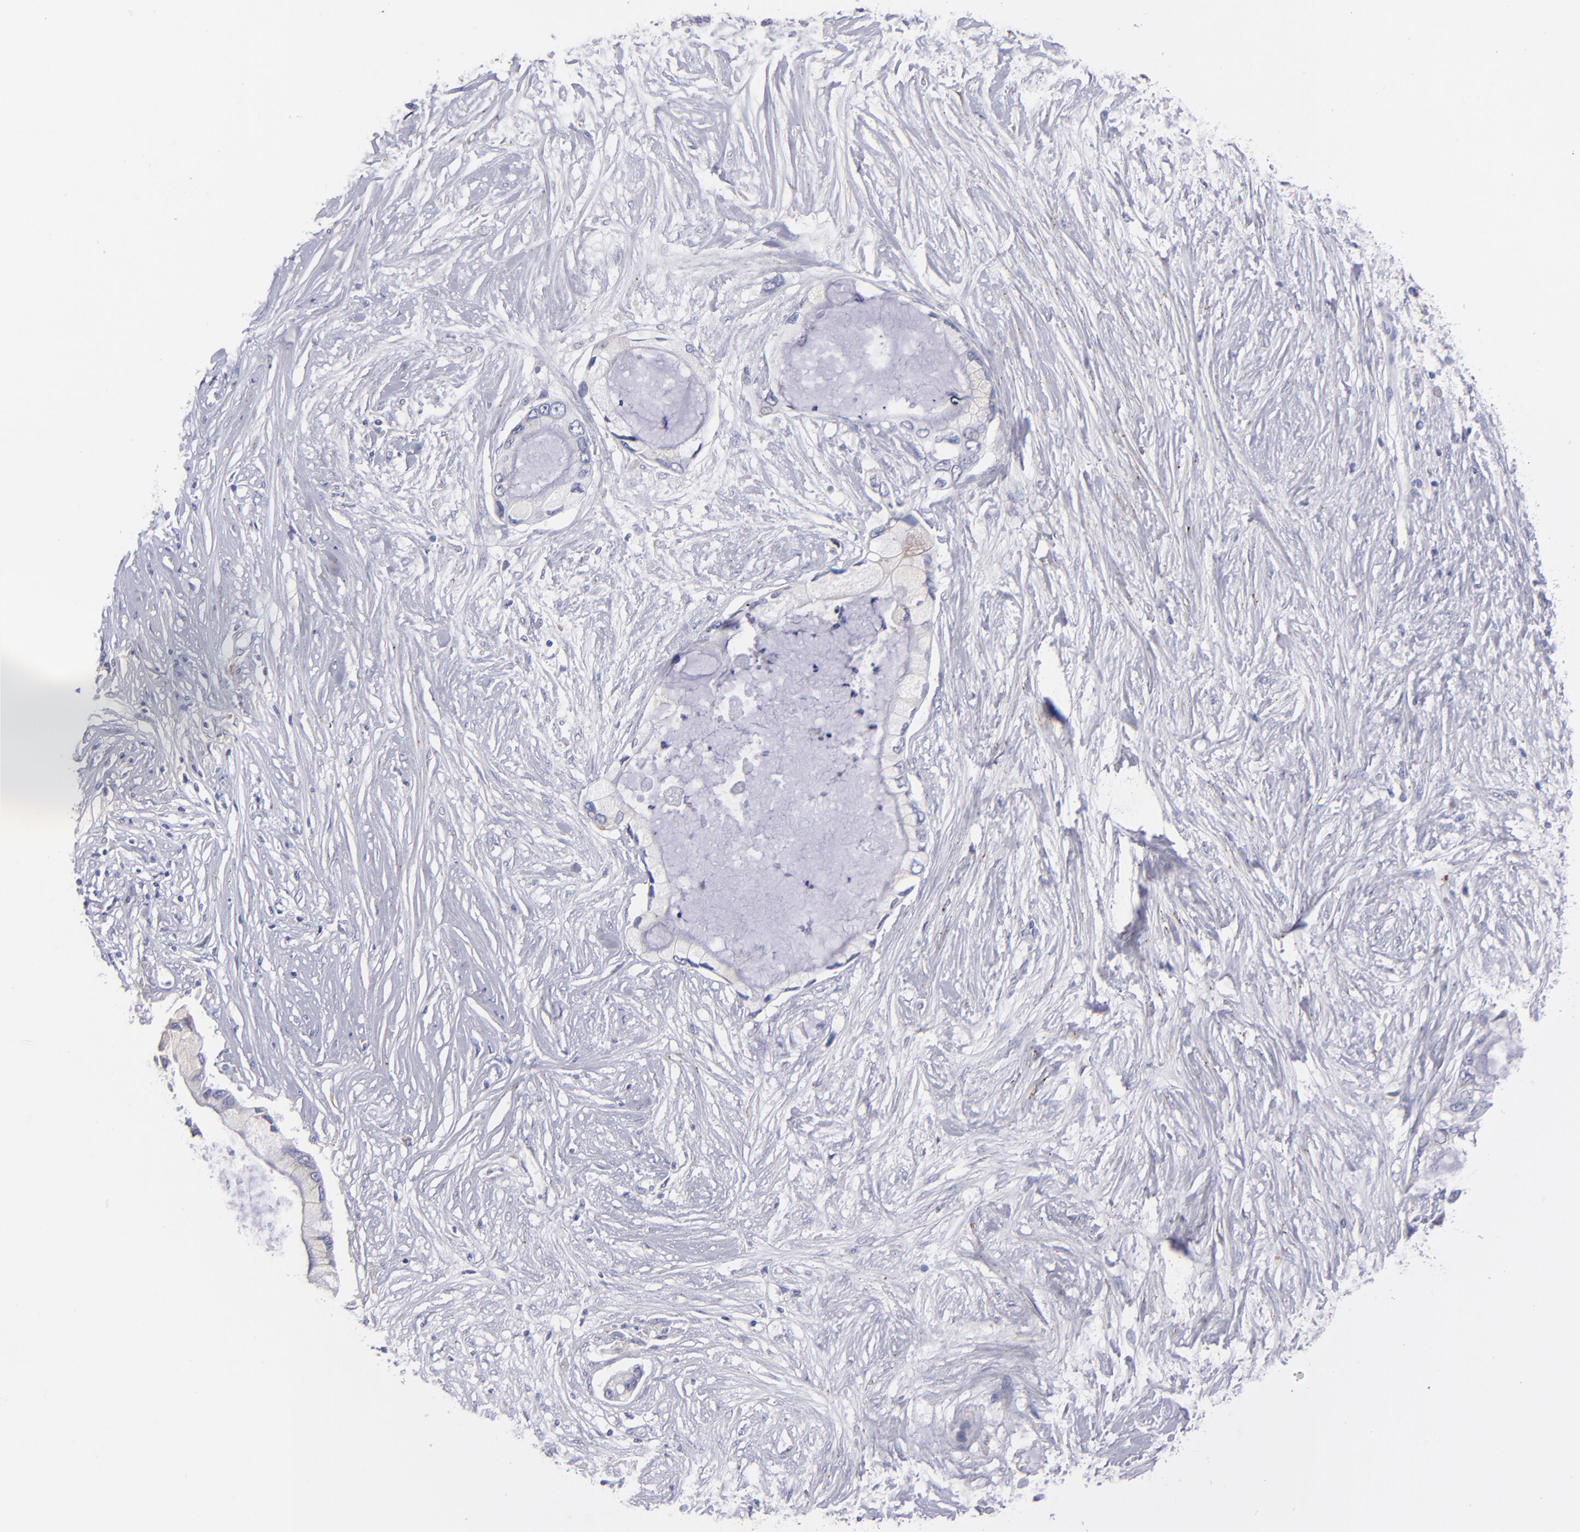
{"staining": {"intensity": "negative", "quantity": "none", "location": "none"}, "tissue": "pancreatic cancer", "cell_type": "Tumor cells", "image_type": "cancer", "snomed": [{"axis": "morphology", "description": "Adenocarcinoma, NOS"}, {"axis": "topography", "description": "Pancreas"}], "caption": "The image exhibits no significant expression in tumor cells of adenocarcinoma (pancreatic).", "gene": "MFGE8", "patient": {"sex": "female", "age": 59}}